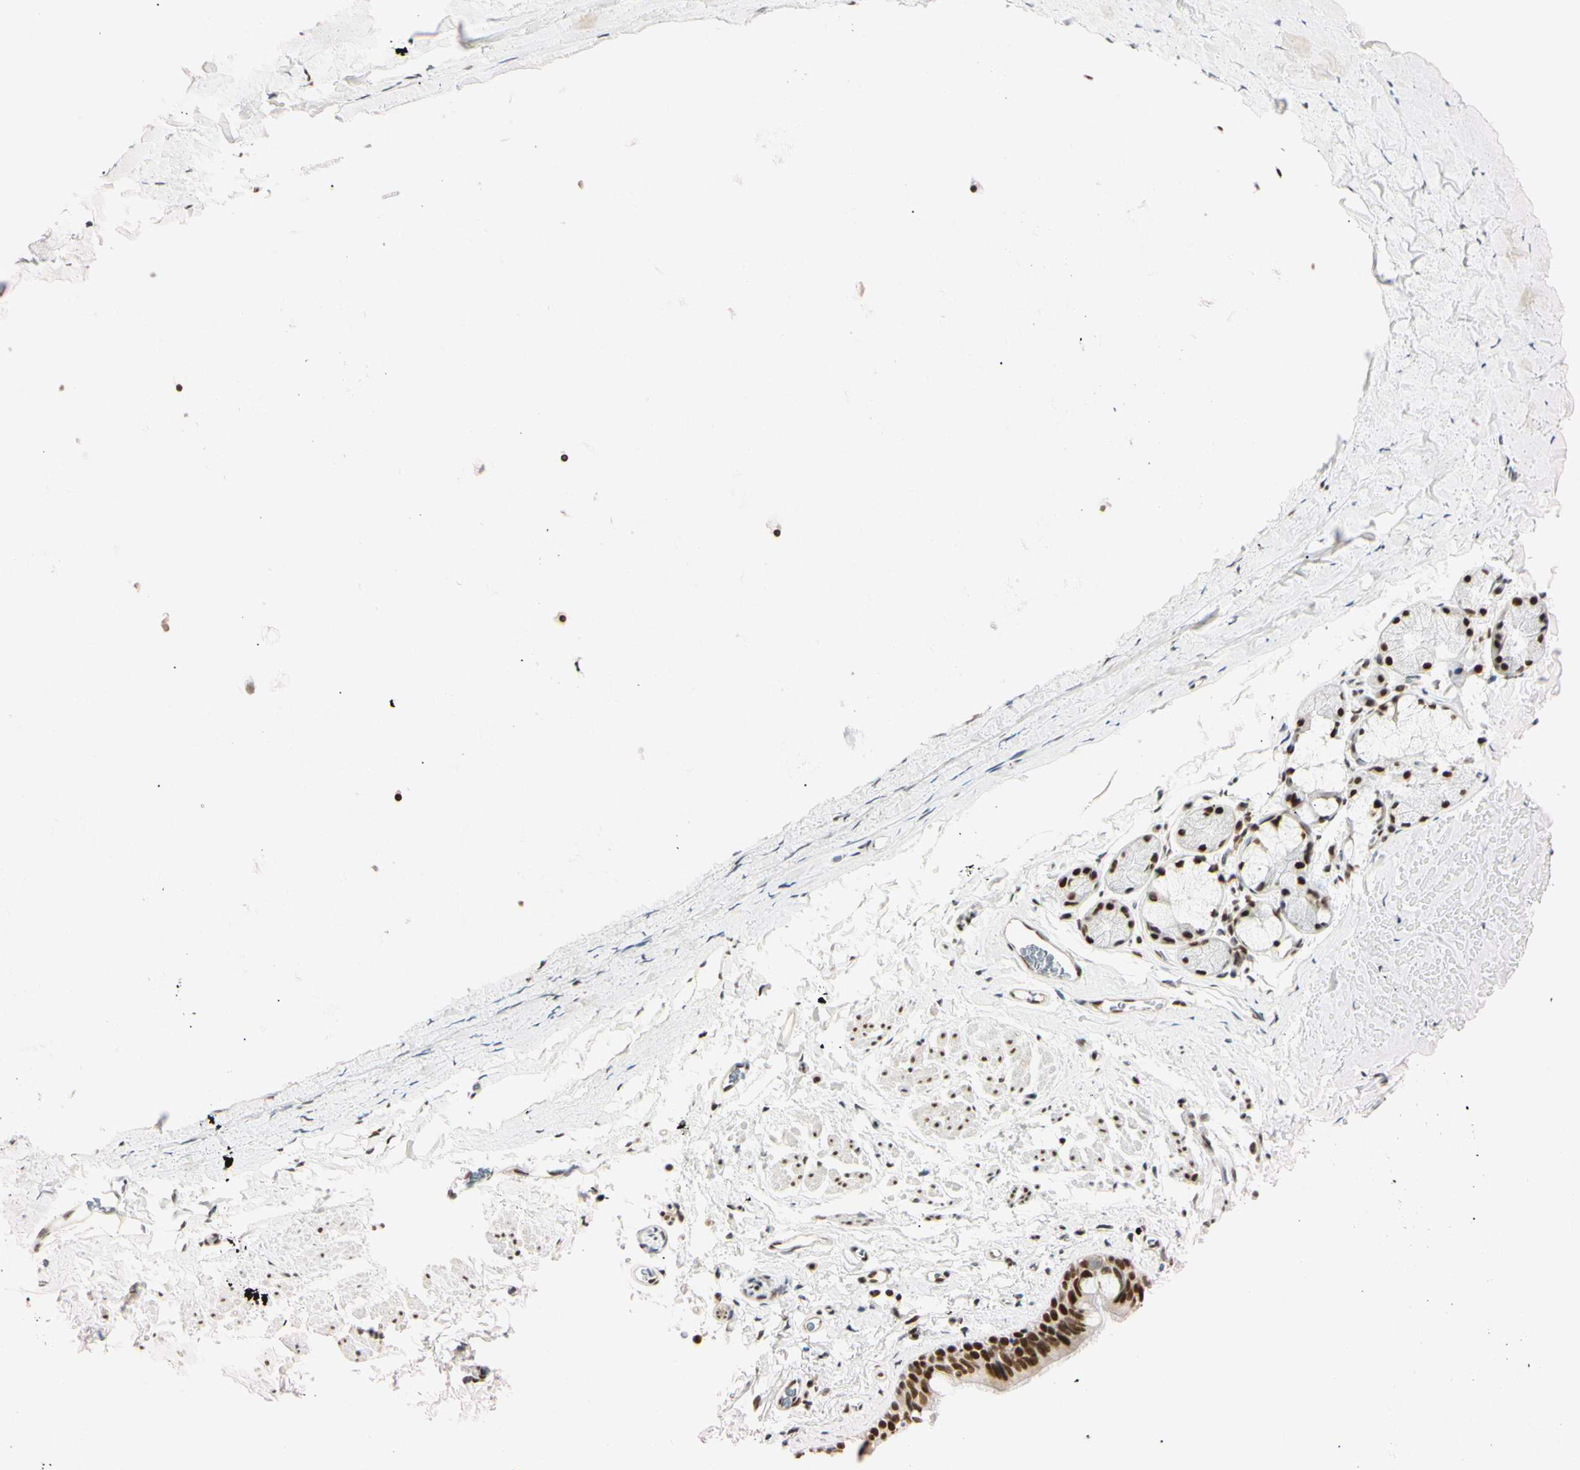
{"staining": {"intensity": "moderate", "quantity": ">75%", "location": "nuclear"}, "tissue": "bronchus", "cell_type": "Respiratory epithelial cells", "image_type": "normal", "snomed": [{"axis": "morphology", "description": "Normal tissue, NOS"}, {"axis": "morphology", "description": "Malignant melanoma, Metastatic site"}, {"axis": "topography", "description": "Bronchus"}, {"axis": "topography", "description": "Lung"}], "caption": "Moderate nuclear positivity for a protein is present in approximately >75% of respiratory epithelial cells of normal bronchus using immunohistochemistry (IHC).", "gene": "ZNF134", "patient": {"sex": "male", "age": 64}}